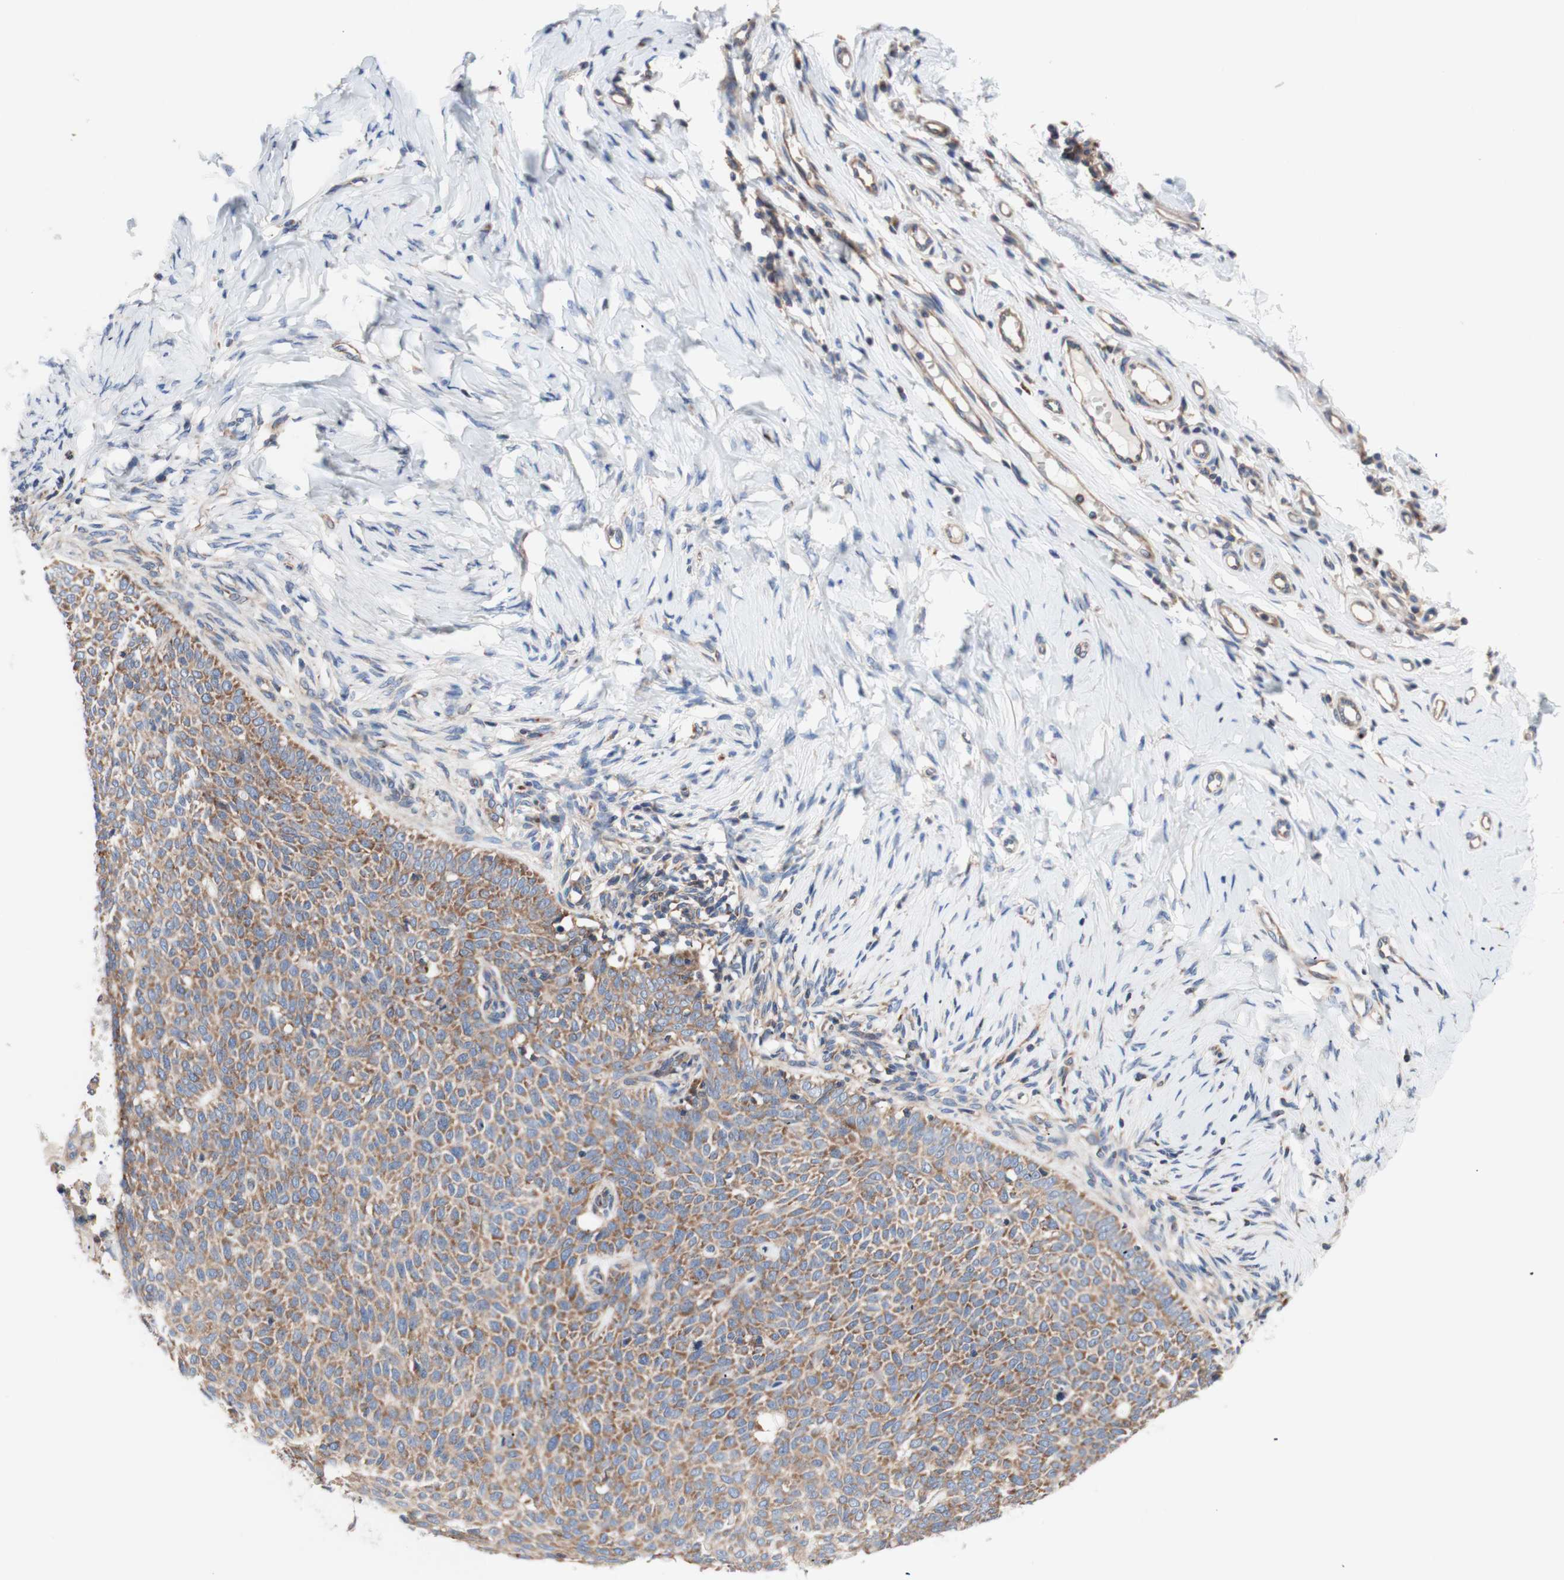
{"staining": {"intensity": "moderate", "quantity": ">75%", "location": "cytoplasmic/membranous"}, "tissue": "skin cancer", "cell_type": "Tumor cells", "image_type": "cancer", "snomed": [{"axis": "morphology", "description": "Normal tissue, NOS"}, {"axis": "morphology", "description": "Basal cell carcinoma"}, {"axis": "topography", "description": "Skin"}], "caption": "DAB immunohistochemical staining of basal cell carcinoma (skin) shows moderate cytoplasmic/membranous protein expression in approximately >75% of tumor cells. The staining was performed using DAB to visualize the protein expression in brown, while the nuclei were stained in blue with hematoxylin (Magnification: 20x).", "gene": "FMR1", "patient": {"sex": "male", "age": 87}}